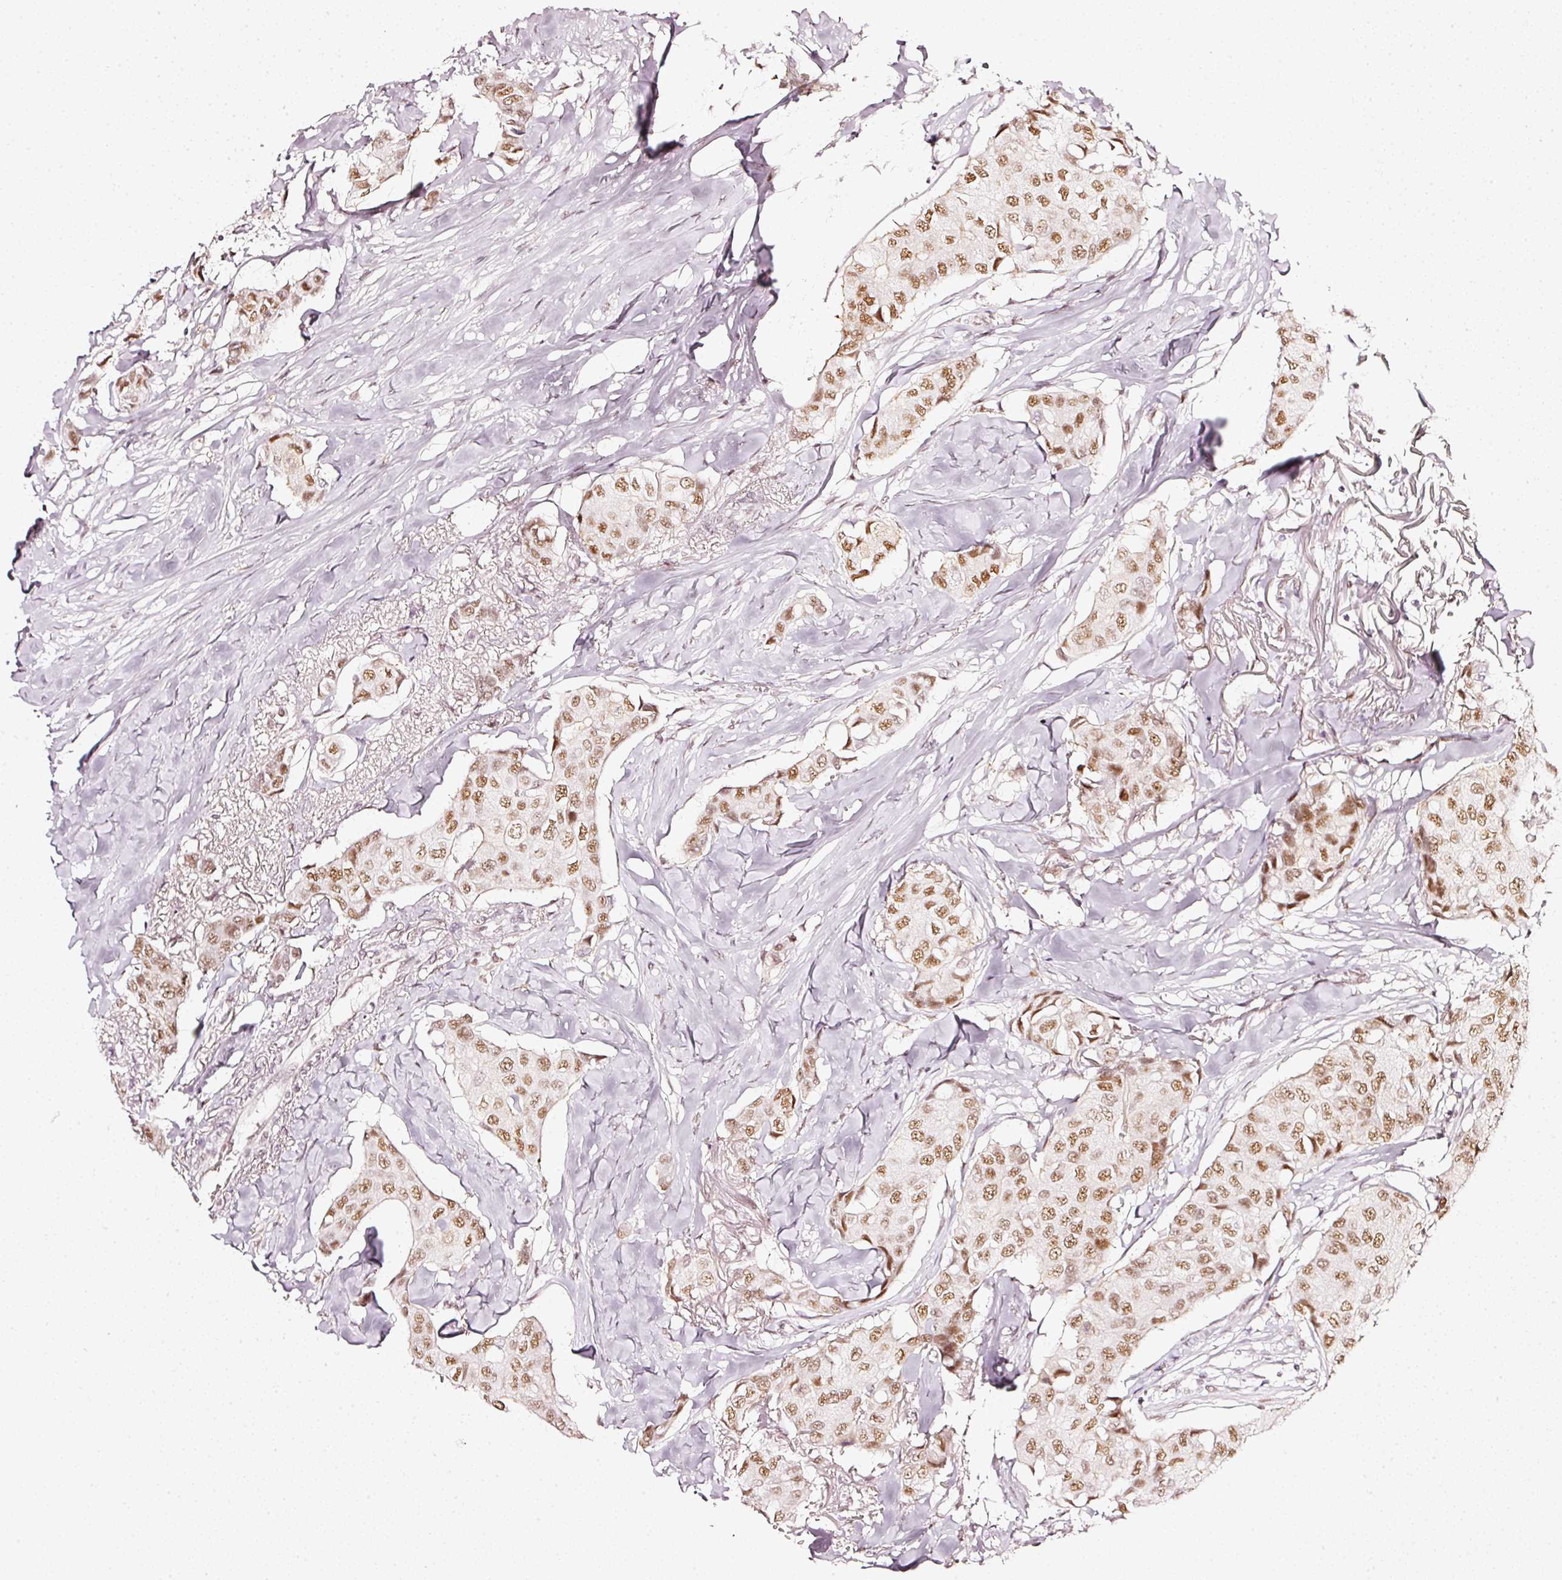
{"staining": {"intensity": "moderate", "quantity": ">75%", "location": "nuclear"}, "tissue": "breast cancer", "cell_type": "Tumor cells", "image_type": "cancer", "snomed": [{"axis": "morphology", "description": "Duct carcinoma"}, {"axis": "topography", "description": "Breast"}], "caption": "Moderate nuclear staining for a protein is appreciated in approximately >75% of tumor cells of intraductal carcinoma (breast) using immunohistochemistry.", "gene": "PPP1R10", "patient": {"sex": "female", "age": 80}}